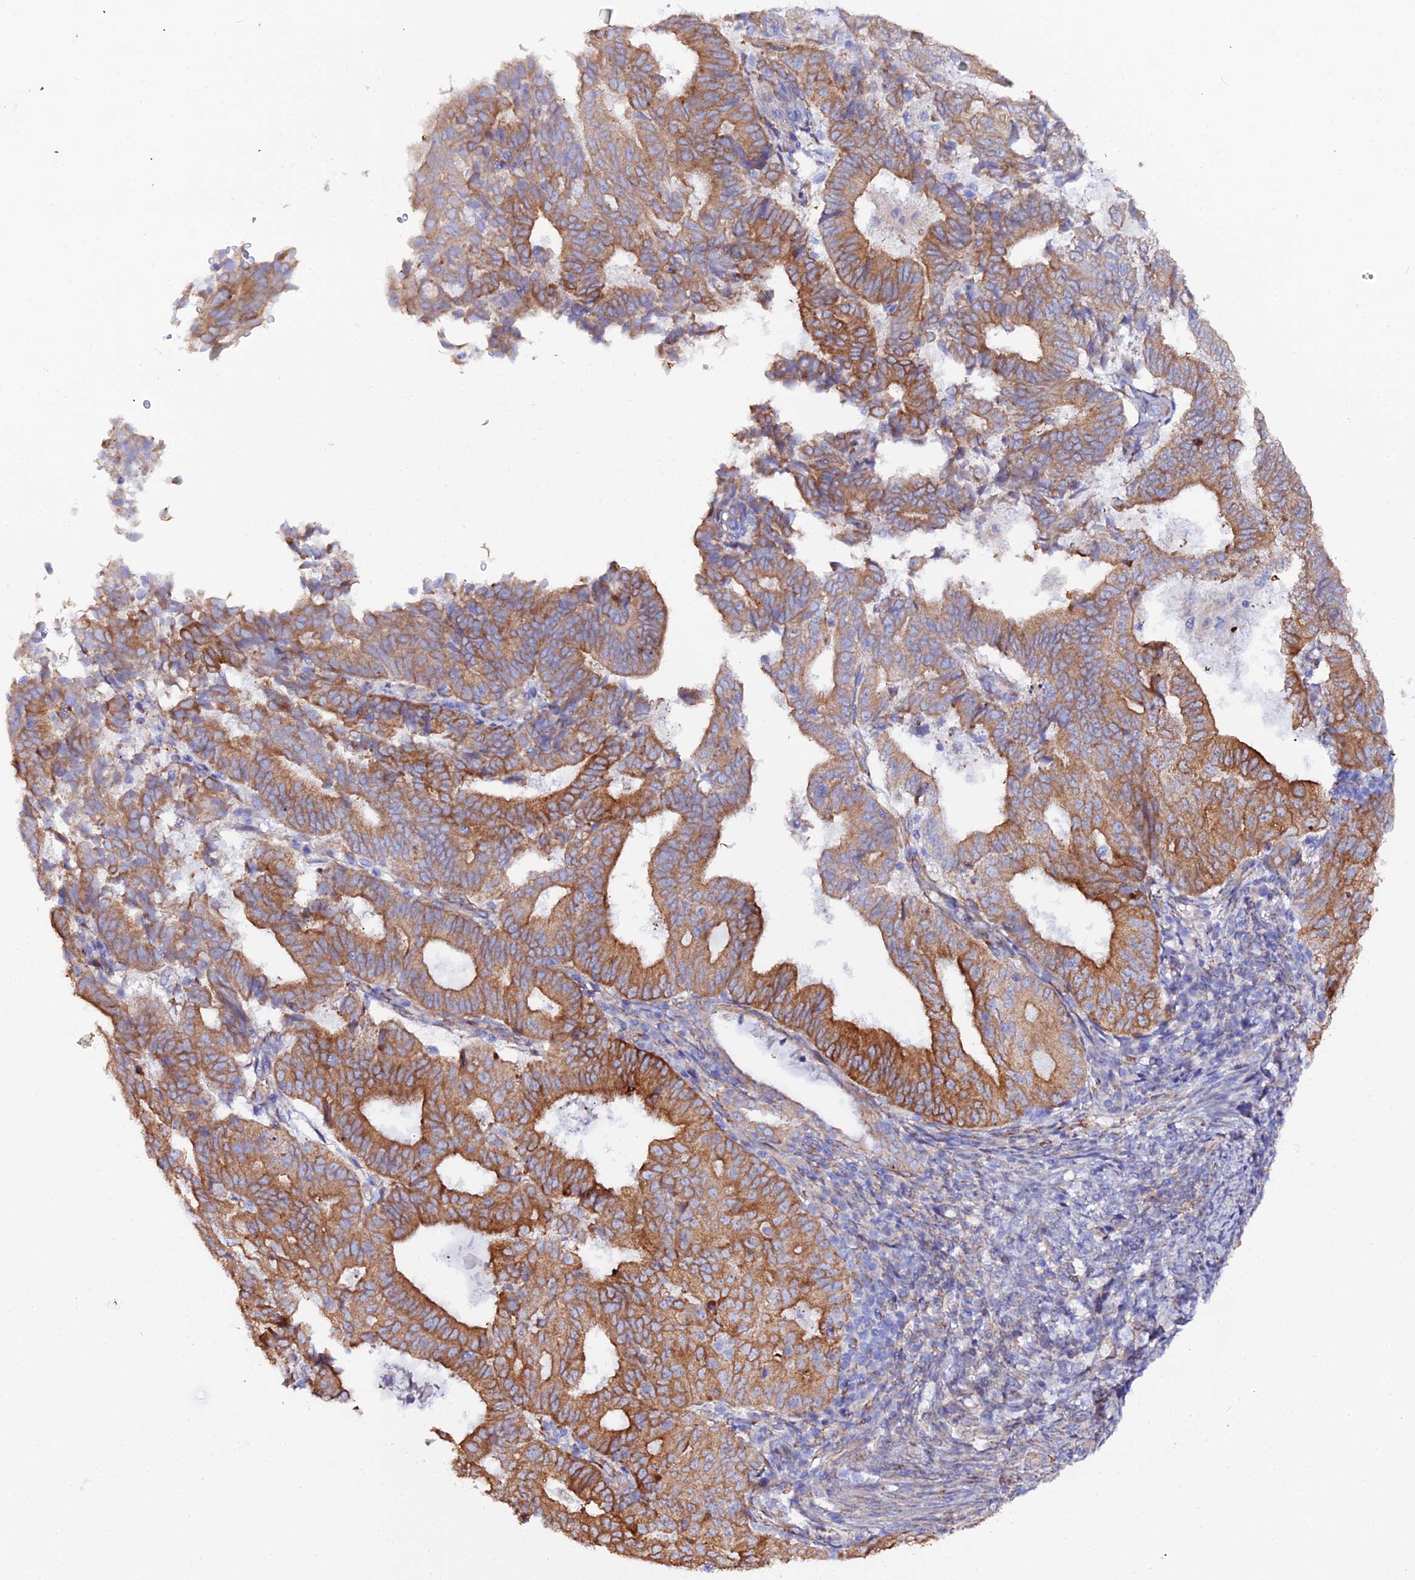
{"staining": {"intensity": "moderate", "quantity": ">75%", "location": "cytoplasmic/membranous"}, "tissue": "endometrial cancer", "cell_type": "Tumor cells", "image_type": "cancer", "snomed": [{"axis": "morphology", "description": "Adenocarcinoma, NOS"}, {"axis": "topography", "description": "Endometrium"}], "caption": "A brown stain shows moderate cytoplasmic/membranous staining of a protein in human endometrial cancer tumor cells.", "gene": "CFAP45", "patient": {"sex": "female", "age": 70}}